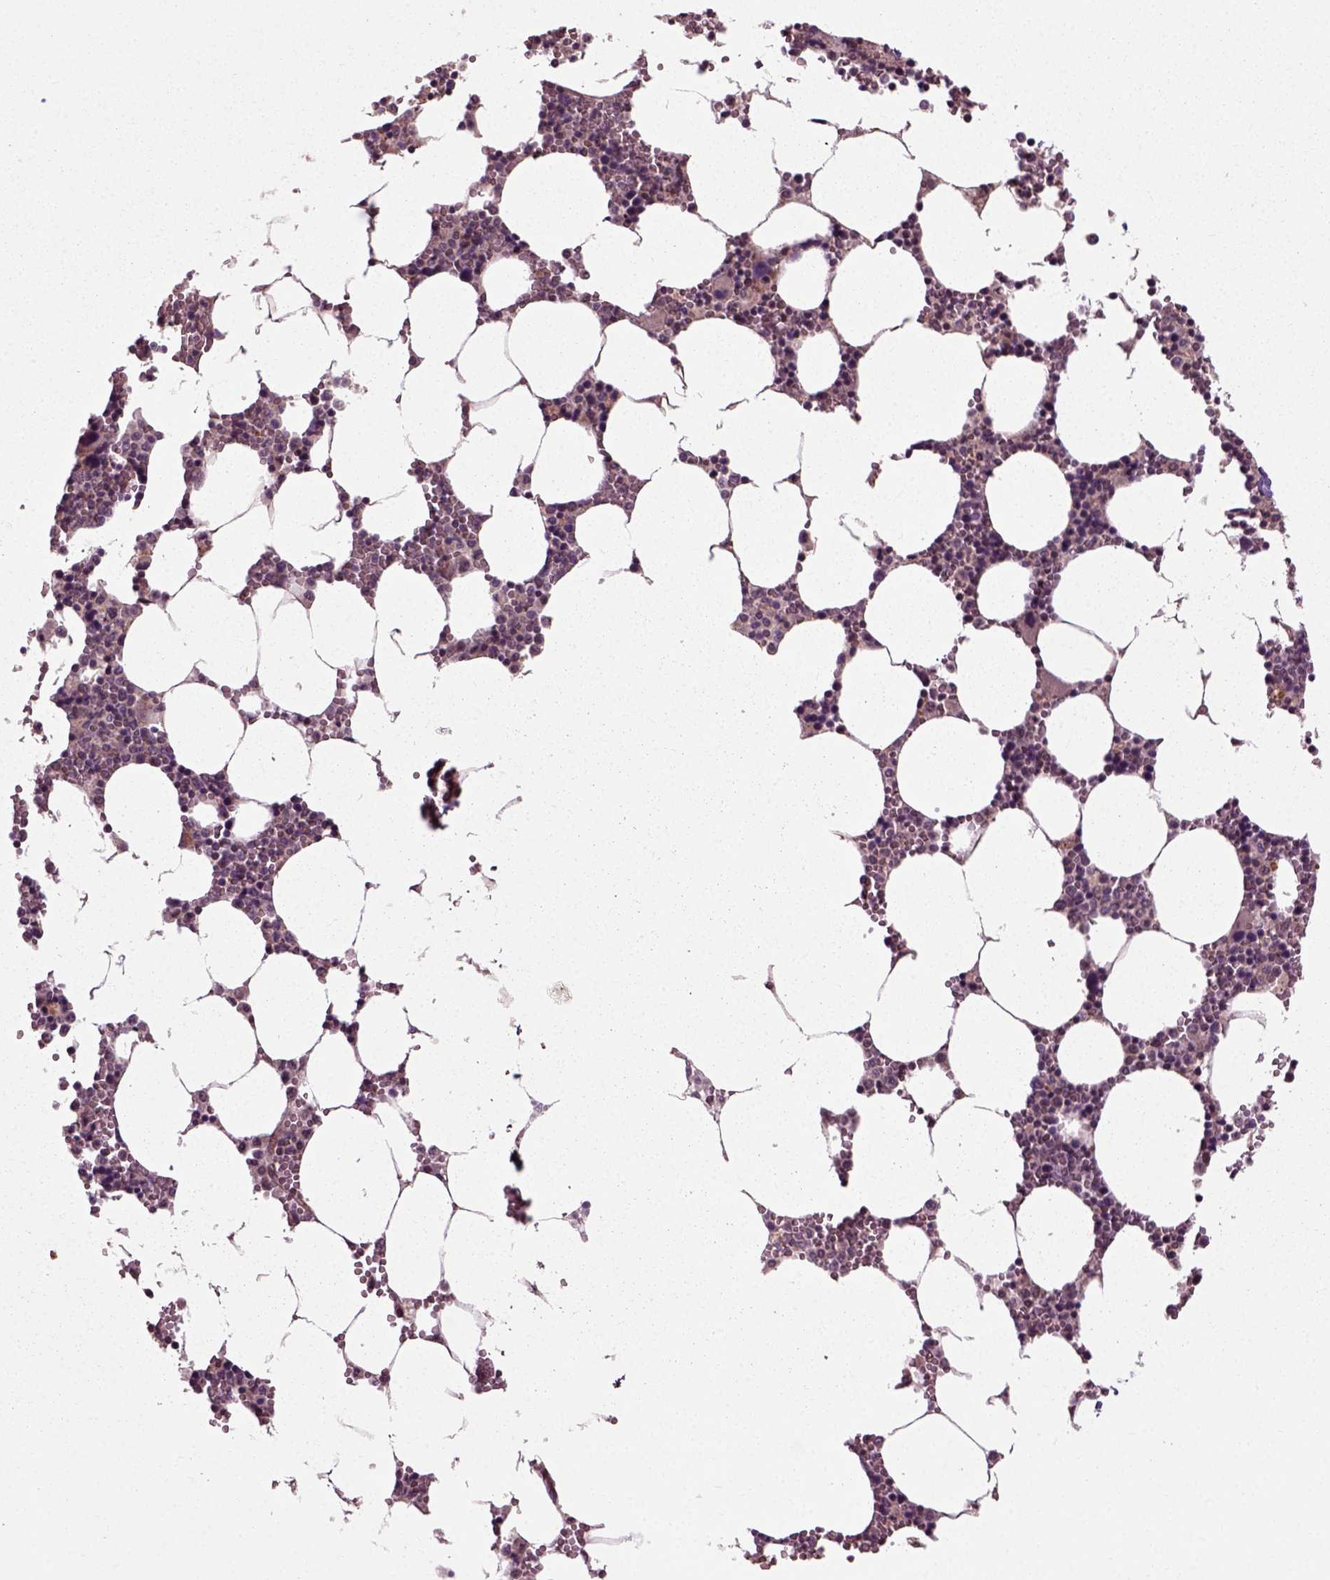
{"staining": {"intensity": "strong", "quantity": "<25%", "location": "cytoplasmic/membranous"}, "tissue": "bone marrow", "cell_type": "Hematopoietic cells", "image_type": "normal", "snomed": [{"axis": "morphology", "description": "Normal tissue, NOS"}, {"axis": "topography", "description": "Bone marrow"}], "caption": "This is a micrograph of immunohistochemistry (IHC) staining of normal bone marrow, which shows strong positivity in the cytoplasmic/membranous of hematopoietic cells.", "gene": "PLCD3", "patient": {"sex": "female", "age": 64}}